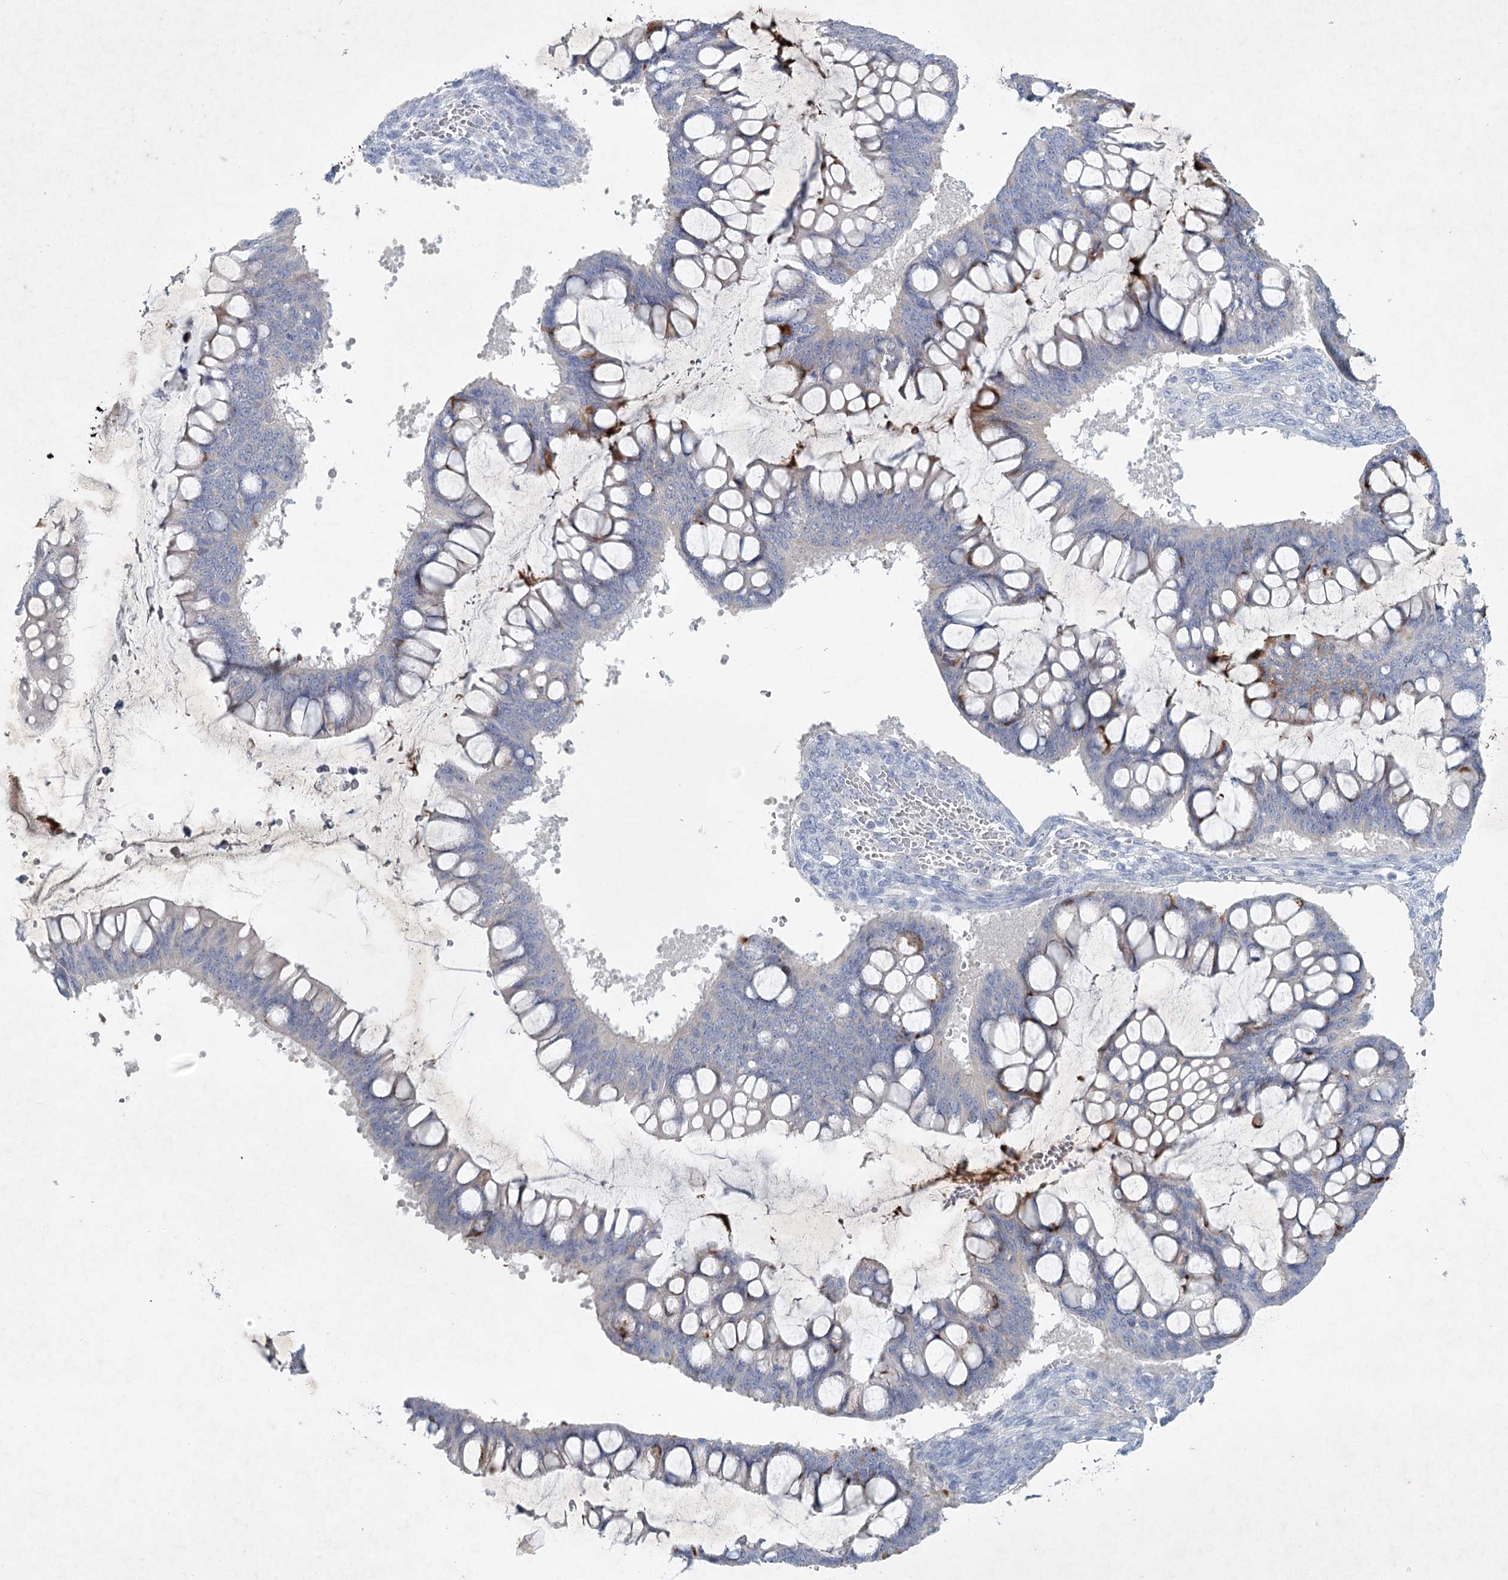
{"staining": {"intensity": "weak", "quantity": "<25%", "location": "cytoplasmic/membranous"}, "tissue": "ovarian cancer", "cell_type": "Tumor cells", "image_type": "cancer", "snomed": [{"axis": "morphology", "description": "Cystadenocarcinoma, mucinous, NOS"}, {"axis": "topography", "description": "Ovary"}], "caption": "IHC of ovarian cancer reveals no positivity in tumor cells.", "gene": "MAP3K13", "patient": {"sex": "female", "age": 73}}